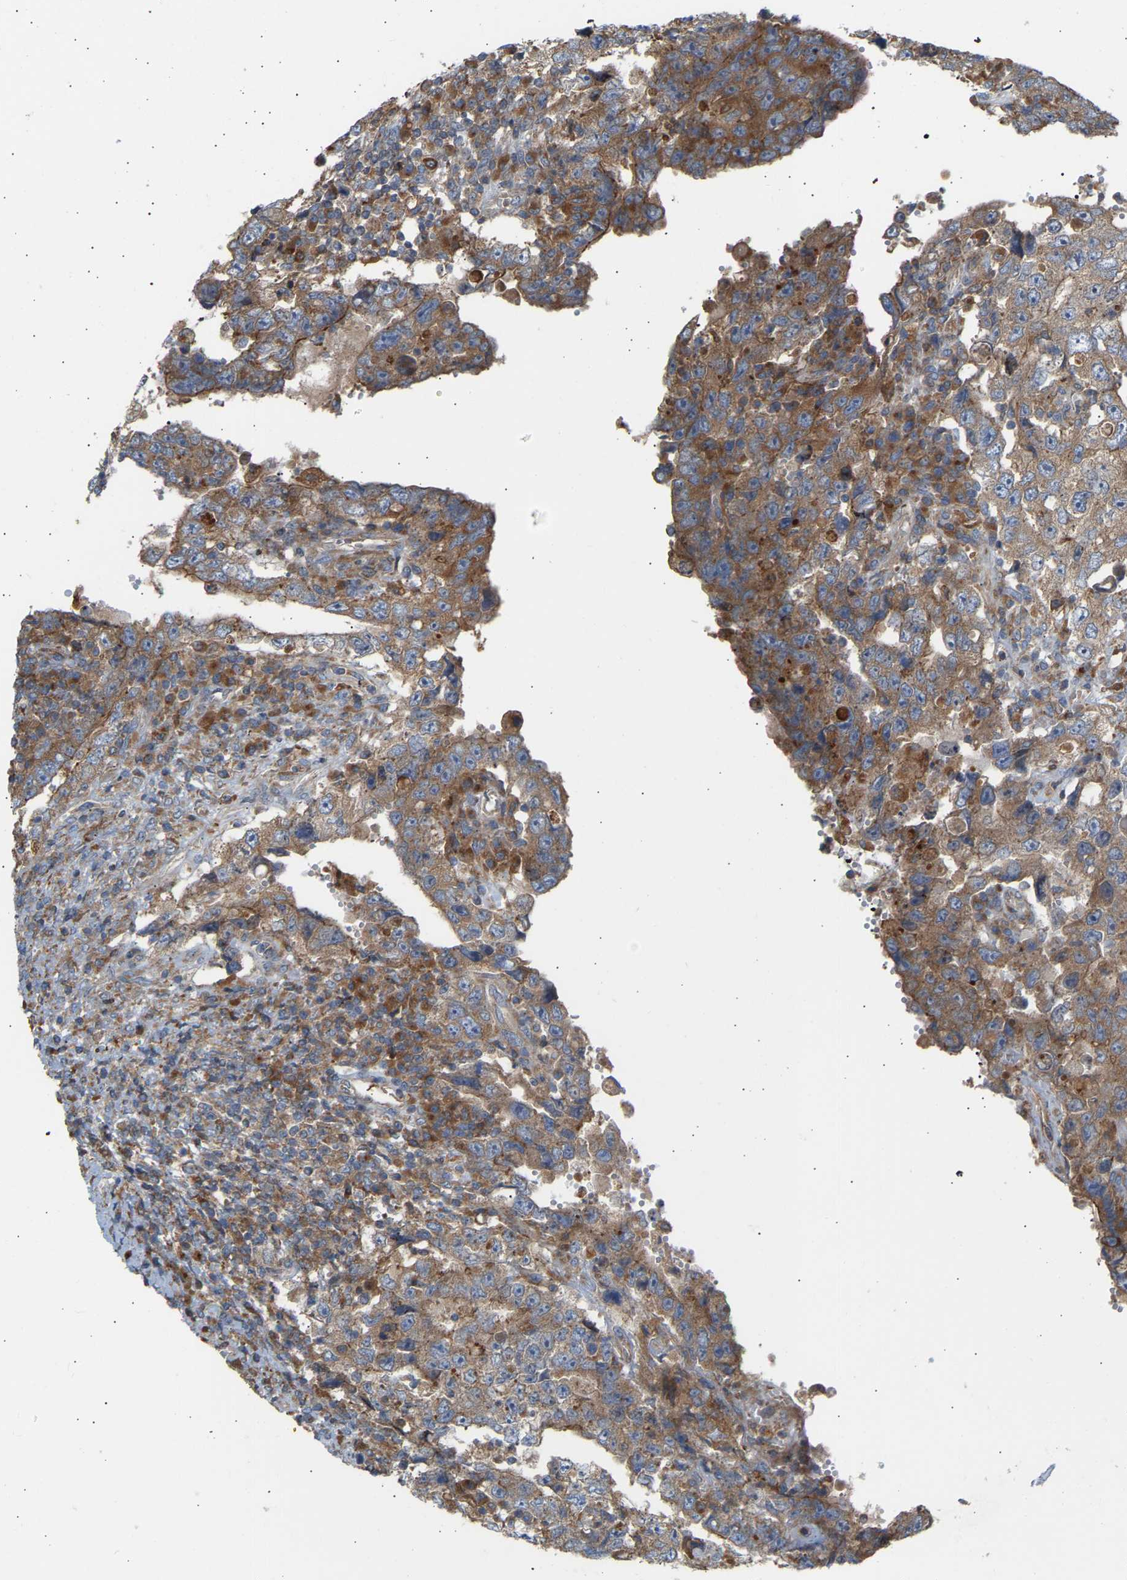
{"staining": {"intensity": "moderate", "quantity": ">75%", "location": "cytoplasmic/membranous"}, "tissue": "testis cancer", "cell_type": "Tumor cells", "image_type": "cancer", "snomed": [{"axis": "morphology", "description": "Carcinoma, Embryonal, NOS"}, {"axis": "topography", "description": "Testis"}], "caption": "A high-resolution histopathology image shows IHC staining of testis cancer, which reveals moderate cytoplasmic/membranous expression in about >75% of tumor cells.", "gene": "GCN1", "patient": {"sex": "male", "age": 26}}